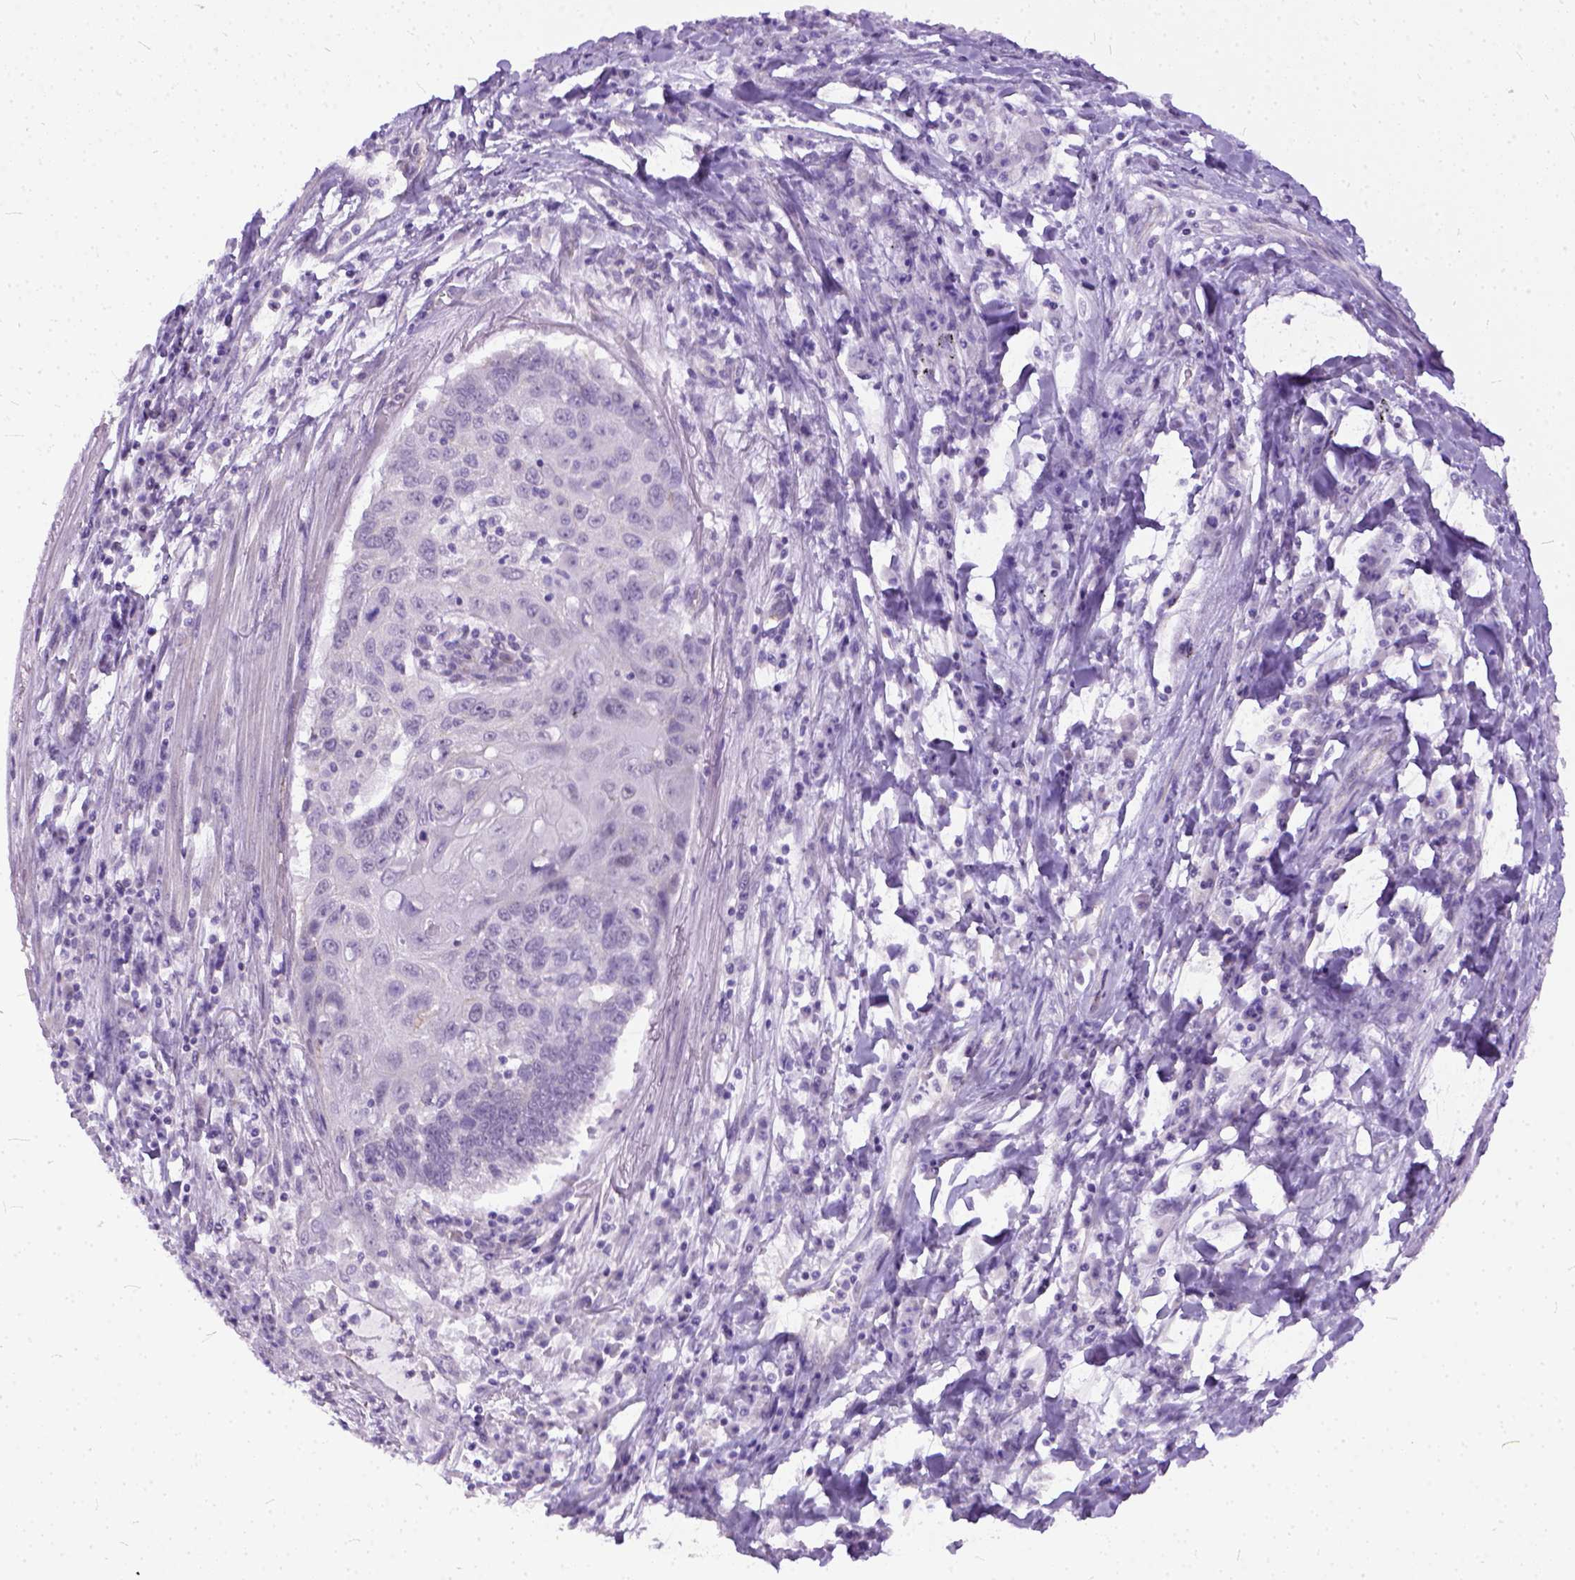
{"staining": {"intensity": "negative", "quantity": "none", "location": "none"}, "tissue": "lung cancer", "cell_type": "Tumor cells", "image_type": "cancer", "snomed": [{"axis": "morphology", "description": "Squamous cell carcinoma, NOS"}, {"axis": "topography", "description": "Lung"}], "caption": "Lung cancer (squamous cell carcinoma) stained for a protein using immunohistochemistry displays no expression tumor cells.", "gene": "ADGRF1", "patient": {"sex": "male", "age": 73}}